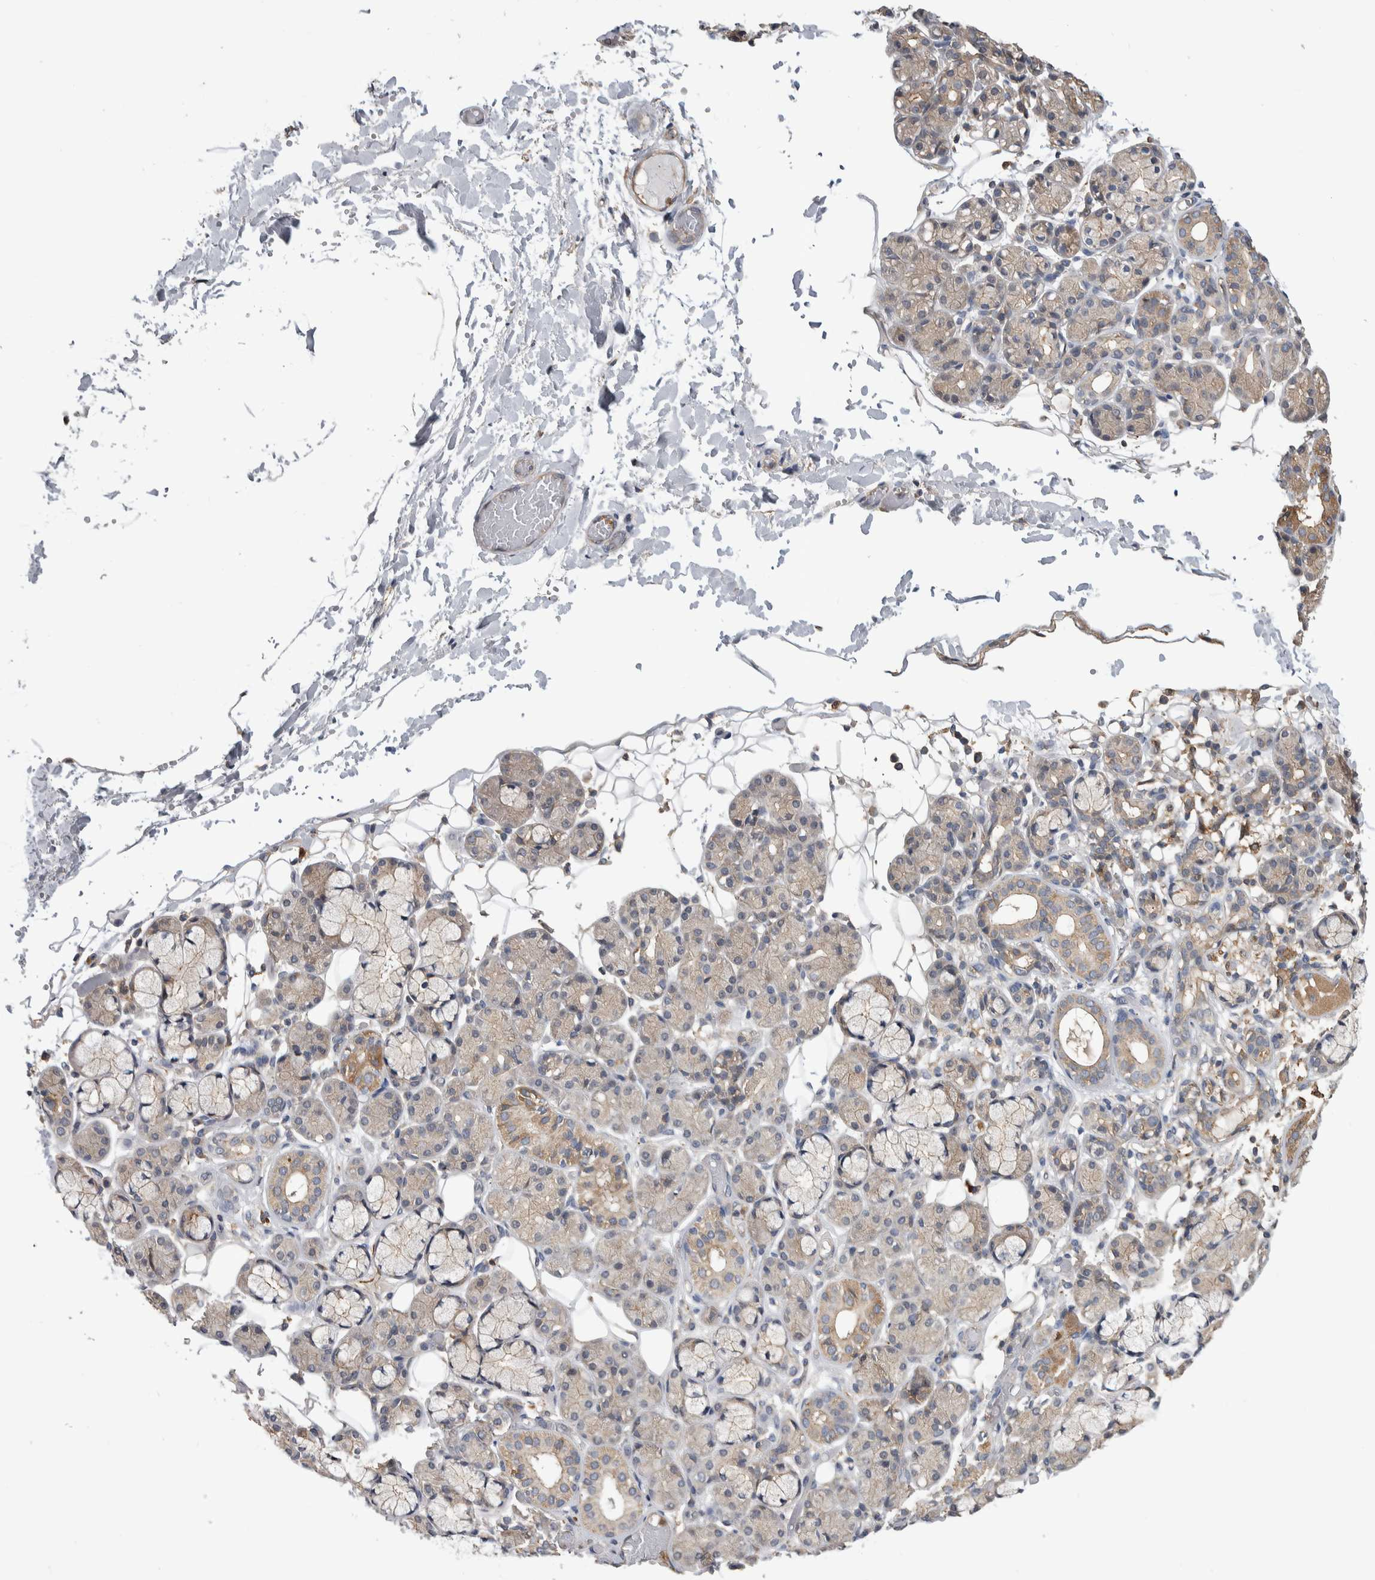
{"staining": {"intensity": "weak", "quantity": "<25%", "location": "cytoplasmic/membranous"}, "tissue": "salivary gland", "cell_type": "Glandular cells", "image_type": "normal", "snomed": [{"axis": "morphology", "description": "Normal tissue, NOS"}, {"axis": "topography", "description": "Salivary gland"}], "caption": "Micrograph shows no protein positivity in glandular cells of unremarkable salivary gland.", "gene": "SDCBP", "patient": {"sex": "male", "age": 63}}